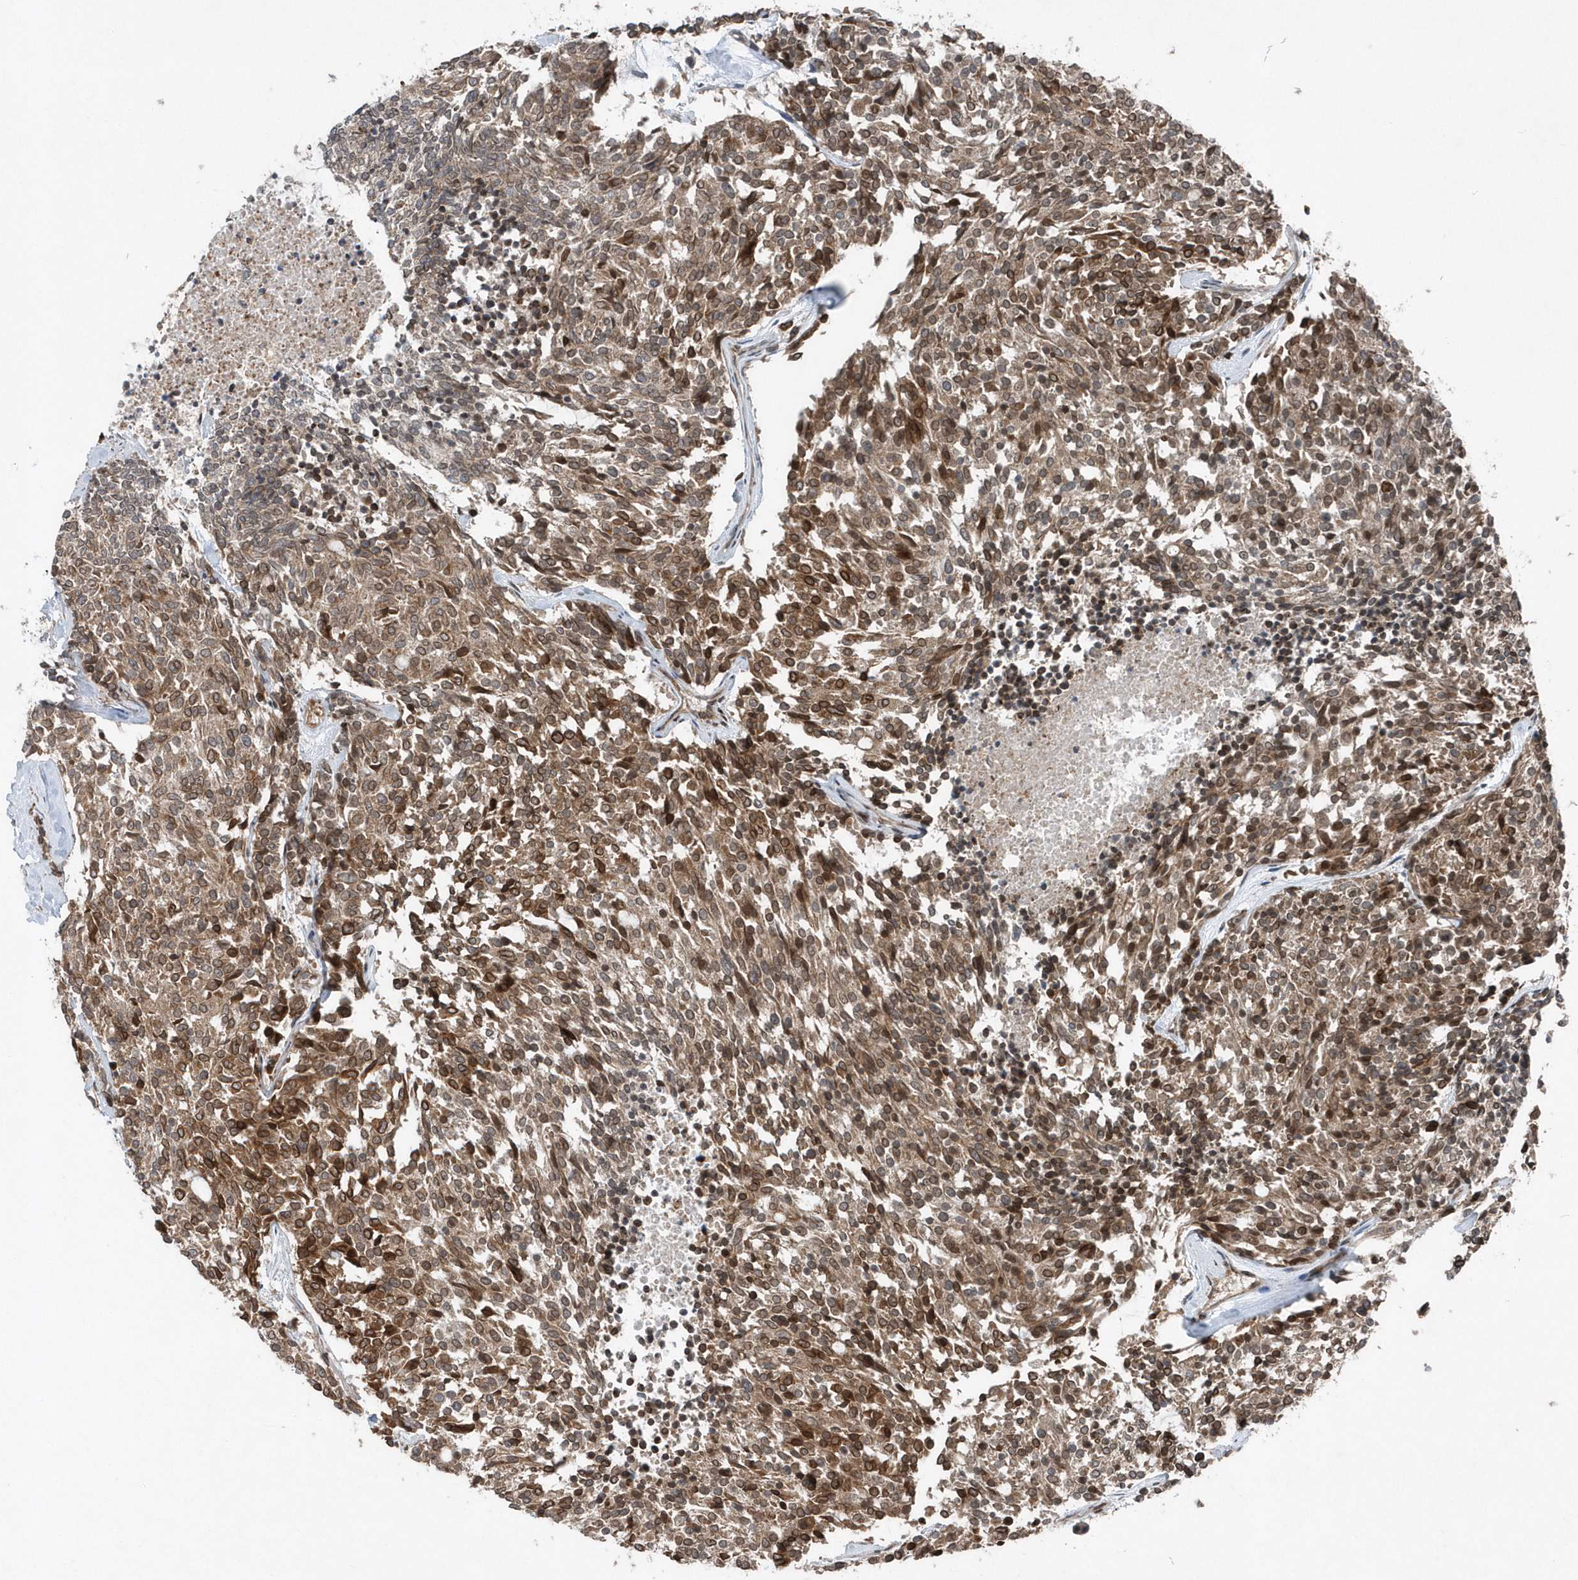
{"staining": {"intensity": "moderate", "quantity": ">75%", "location": "cytoplasmic/membranous,nuclear"}, "tissue": "carcinoid", "cell_type": "Tumor cells", "image_type": "cancer", "snomed": [{"axis": "morphology", "description": "Carcinoid, malignant, NOS"}, {"axis": "topography", "description": "Pancreas"}], "caption": "Malignant carcinoid stained for a protein shows moderate cytoplasmic/membranous and nuclear positivity in tumor cells.", "gene": "MCC", "patient": {"sex": "female", "age": 54}}